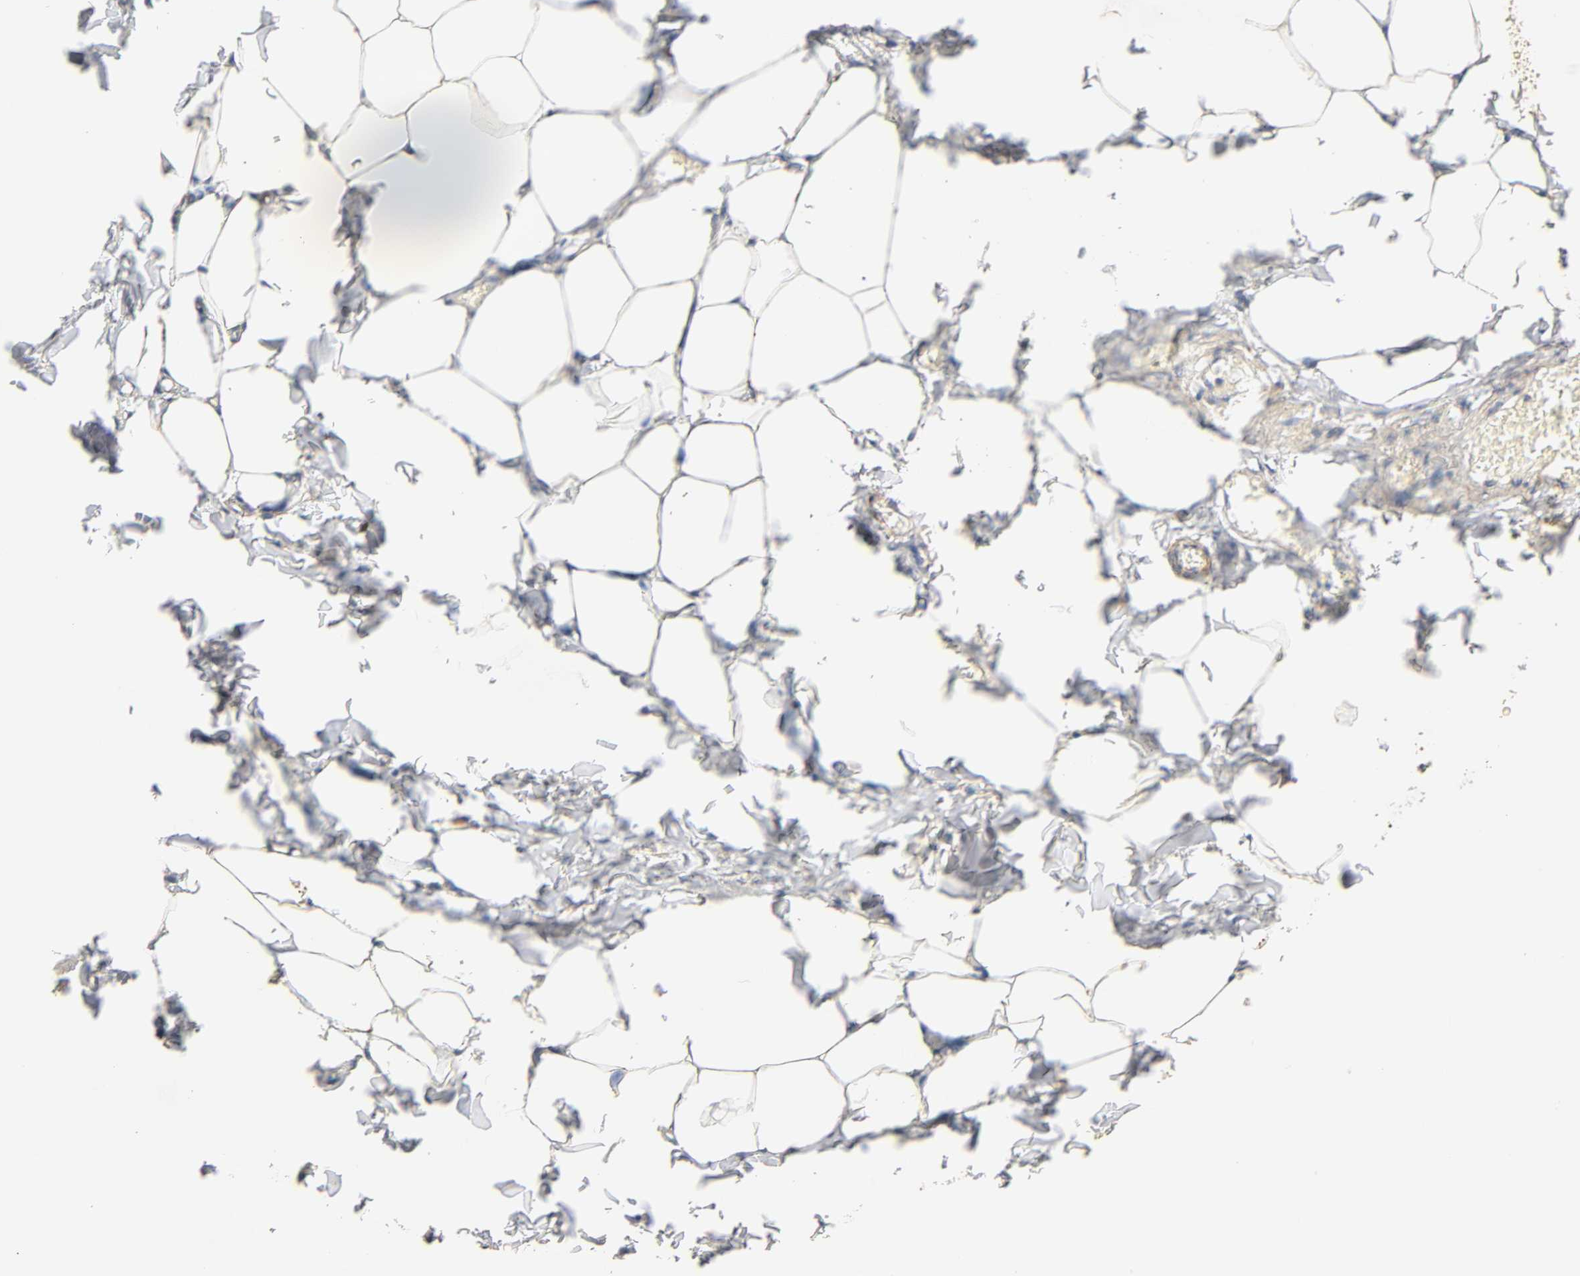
{"staining": {"intensity": "weak", "quantity": "25%-75%", "location": "cytoplasmic/membranous"}, "tissue": "adipose tissue", "cell_type": "Adipocytes", "image_type": "normal", "snomed": [{"axis": "morphology", "description": "Normal tissue, NOS"}, {"axis": "topography", "description": "Vascular tissue"}], "caption": "Adipocytes show weak cytoplasmic/membranous staining in approximately 25%-75% of cells in normal adipose tissue.", "gene": "EPS8", "patient": {"sex": "male", "age": 41}}